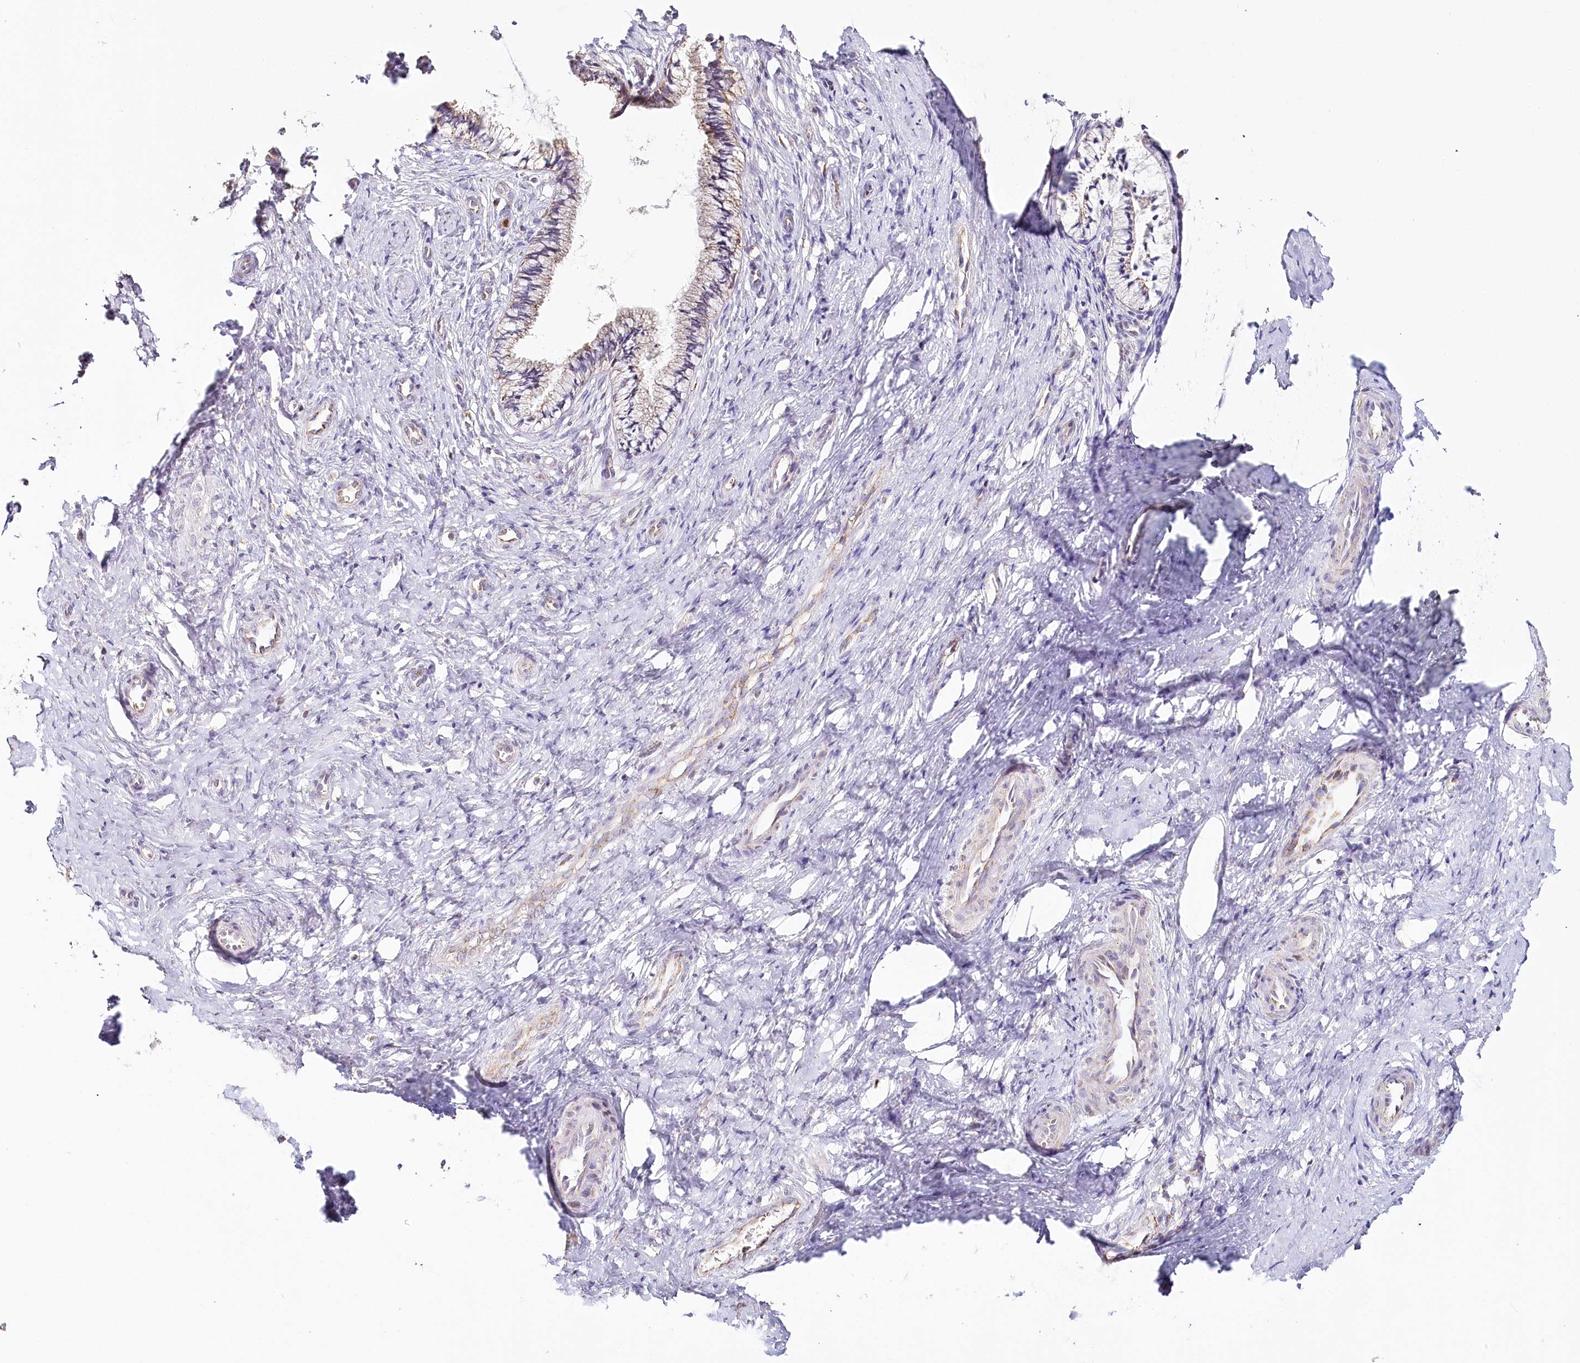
{"staining": {"intensity": "weak", "quantity": "<25%", "location": "cytoplasmic/membranous"}, "tissue": "cervix", "cell_type": "Glandular cells", "image_type": "normal", "snomed": [{"axis": "morphology", "description": "Normal tissue, NOS"}, {"axis": "topography", "description": "Cervix"}], "caption": "High power microscopy histopathology image of an immunohistochemistry (IHC) histopathology image of unremarkable cervix, revealing no significant expression in glandular cells.", "gene": "MMP25", "patient": {"sex": "female", "age": 36}}